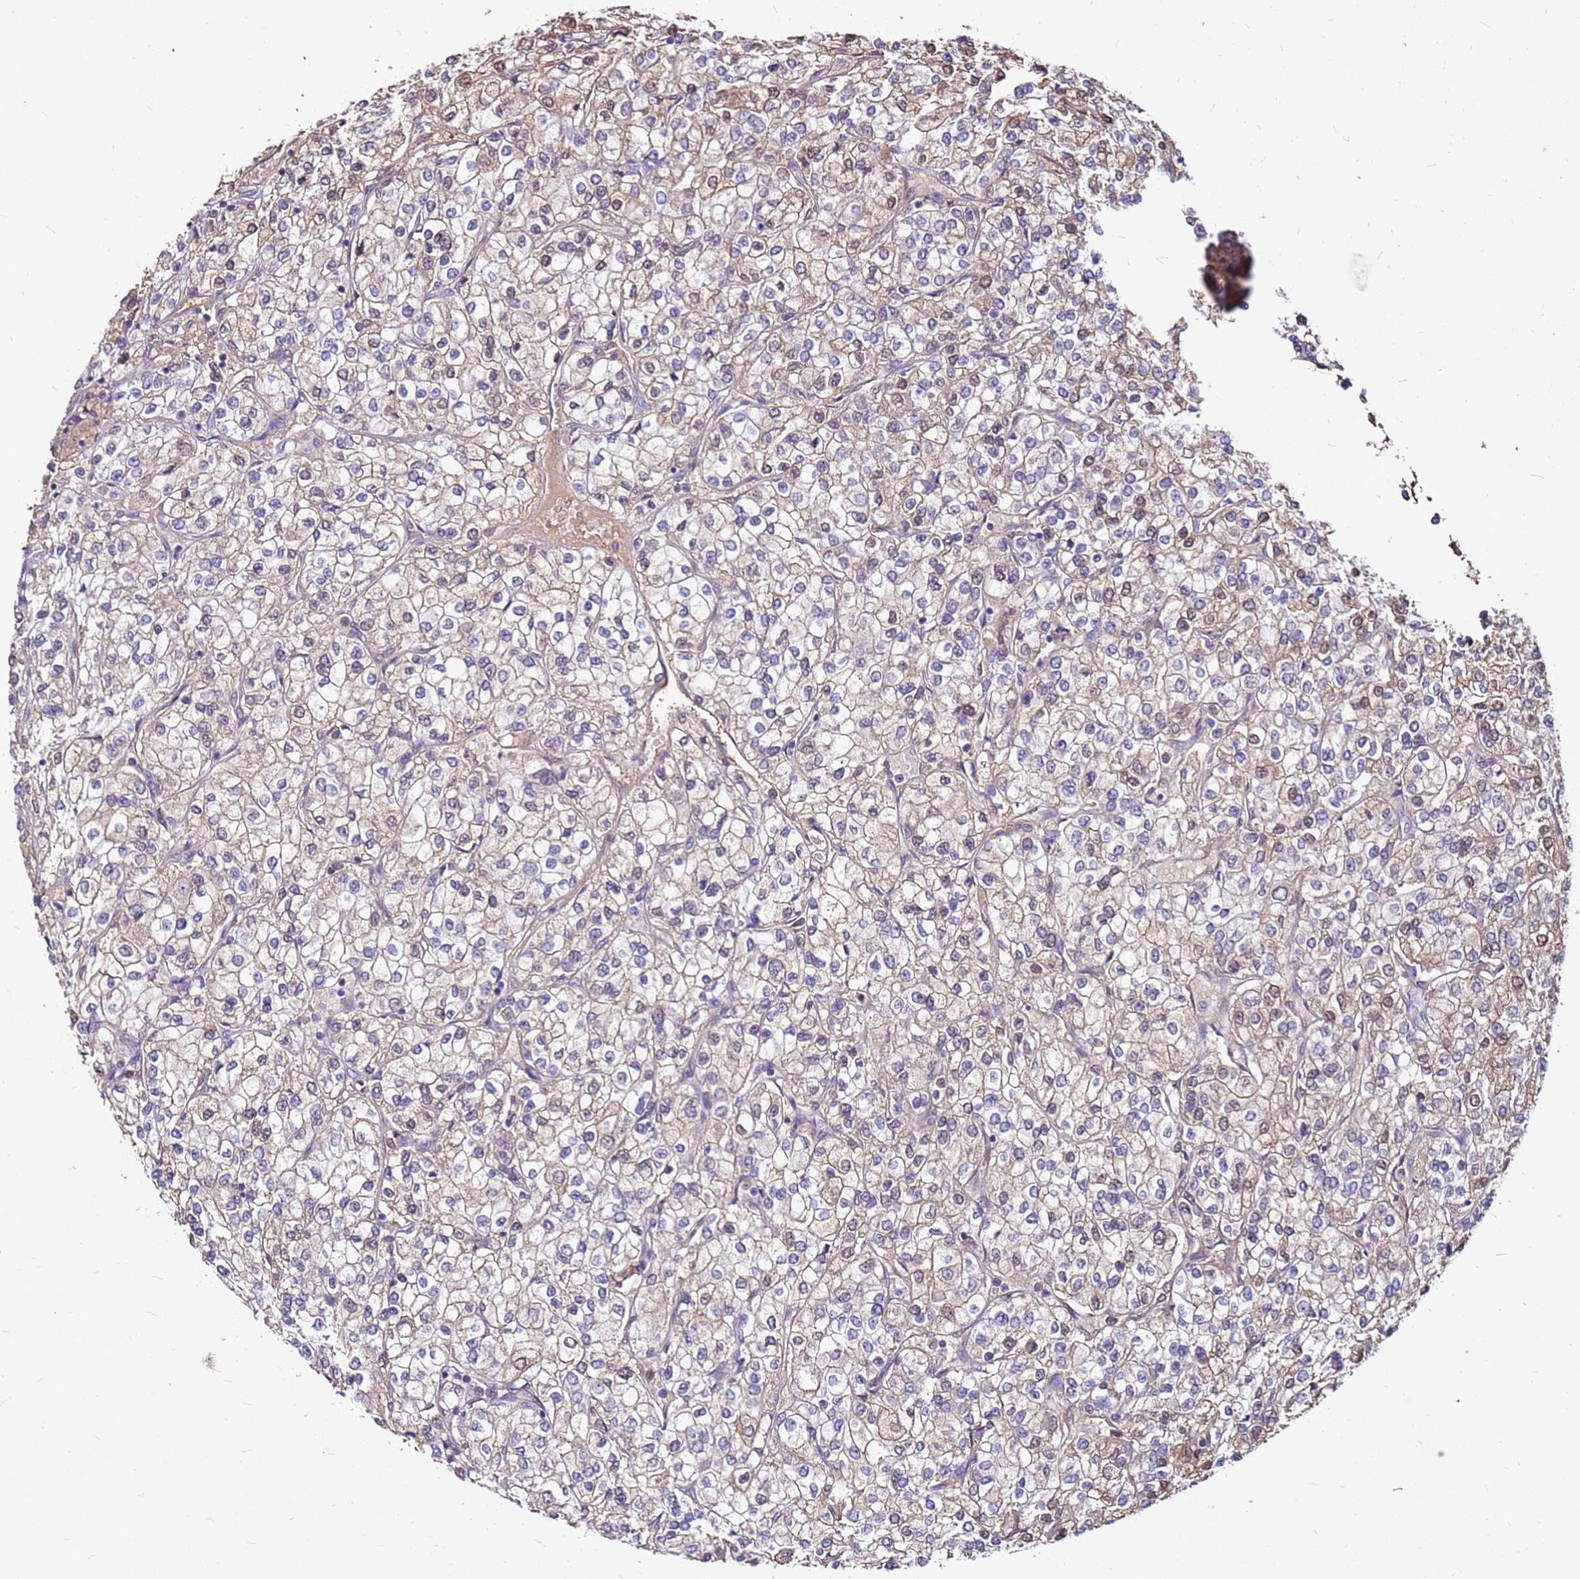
{"staining": {"intensity": "weak", "quantity": "25%-75%", "location": "cytoplasmic/membranous"}, "tissue": "renal cancer", "cell_type": "Tumor cells", "image_type": "cancer", "snomed": [{"axis": "morphology", "description": "Adenocarcinoma, NOS"}, {"axis": "topography", "description": "Kidney"}], "caption": "Protein staining of renal adenocarcinoma tissue displays weak cytoplasmic/membranous staining in approximately 25%-75% of tumor cells.", "gene": "ALDH1A3", "patient": {"sex": "male", "age": 80}}